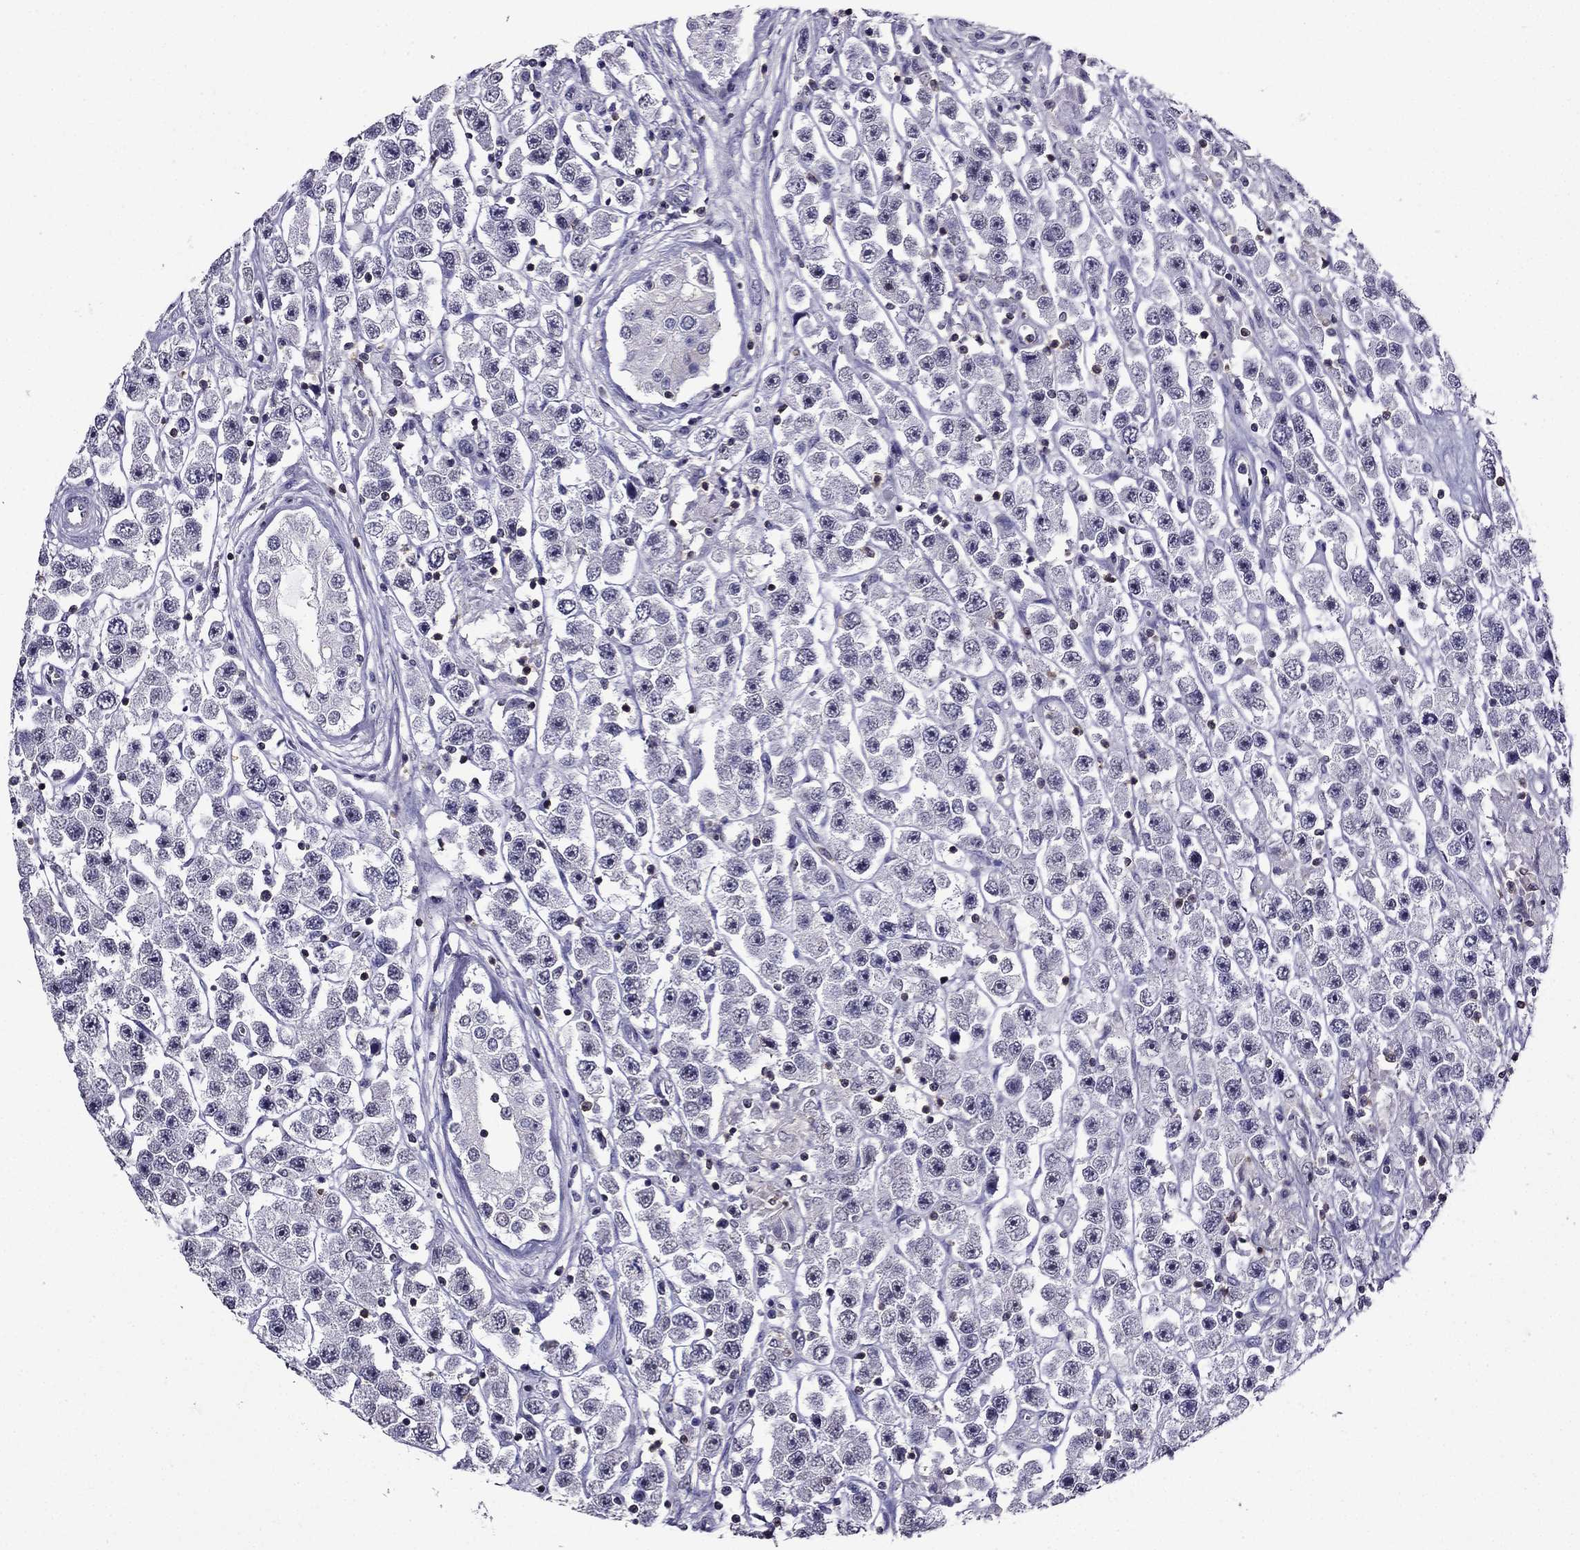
{"staining": {"intensity": "negative", "quantity": "none", "location": "none"}, "tissue": "testis cancer", "cell_type": "Tumor cells", "image_type": "cancer", "snomed": [{"axis": "morphology", "description": "Seminoma, NOS"}, {"axis": "topography", "description": "Testis"}], "caption": "High power microscopy photomicrograph of an immunohistochemistry micrograph of testis cancer (seminoma), revealing no significant expression in tumor cells.", "gene": "AAK1", "patient": {"sex": "male", "age": 45}}